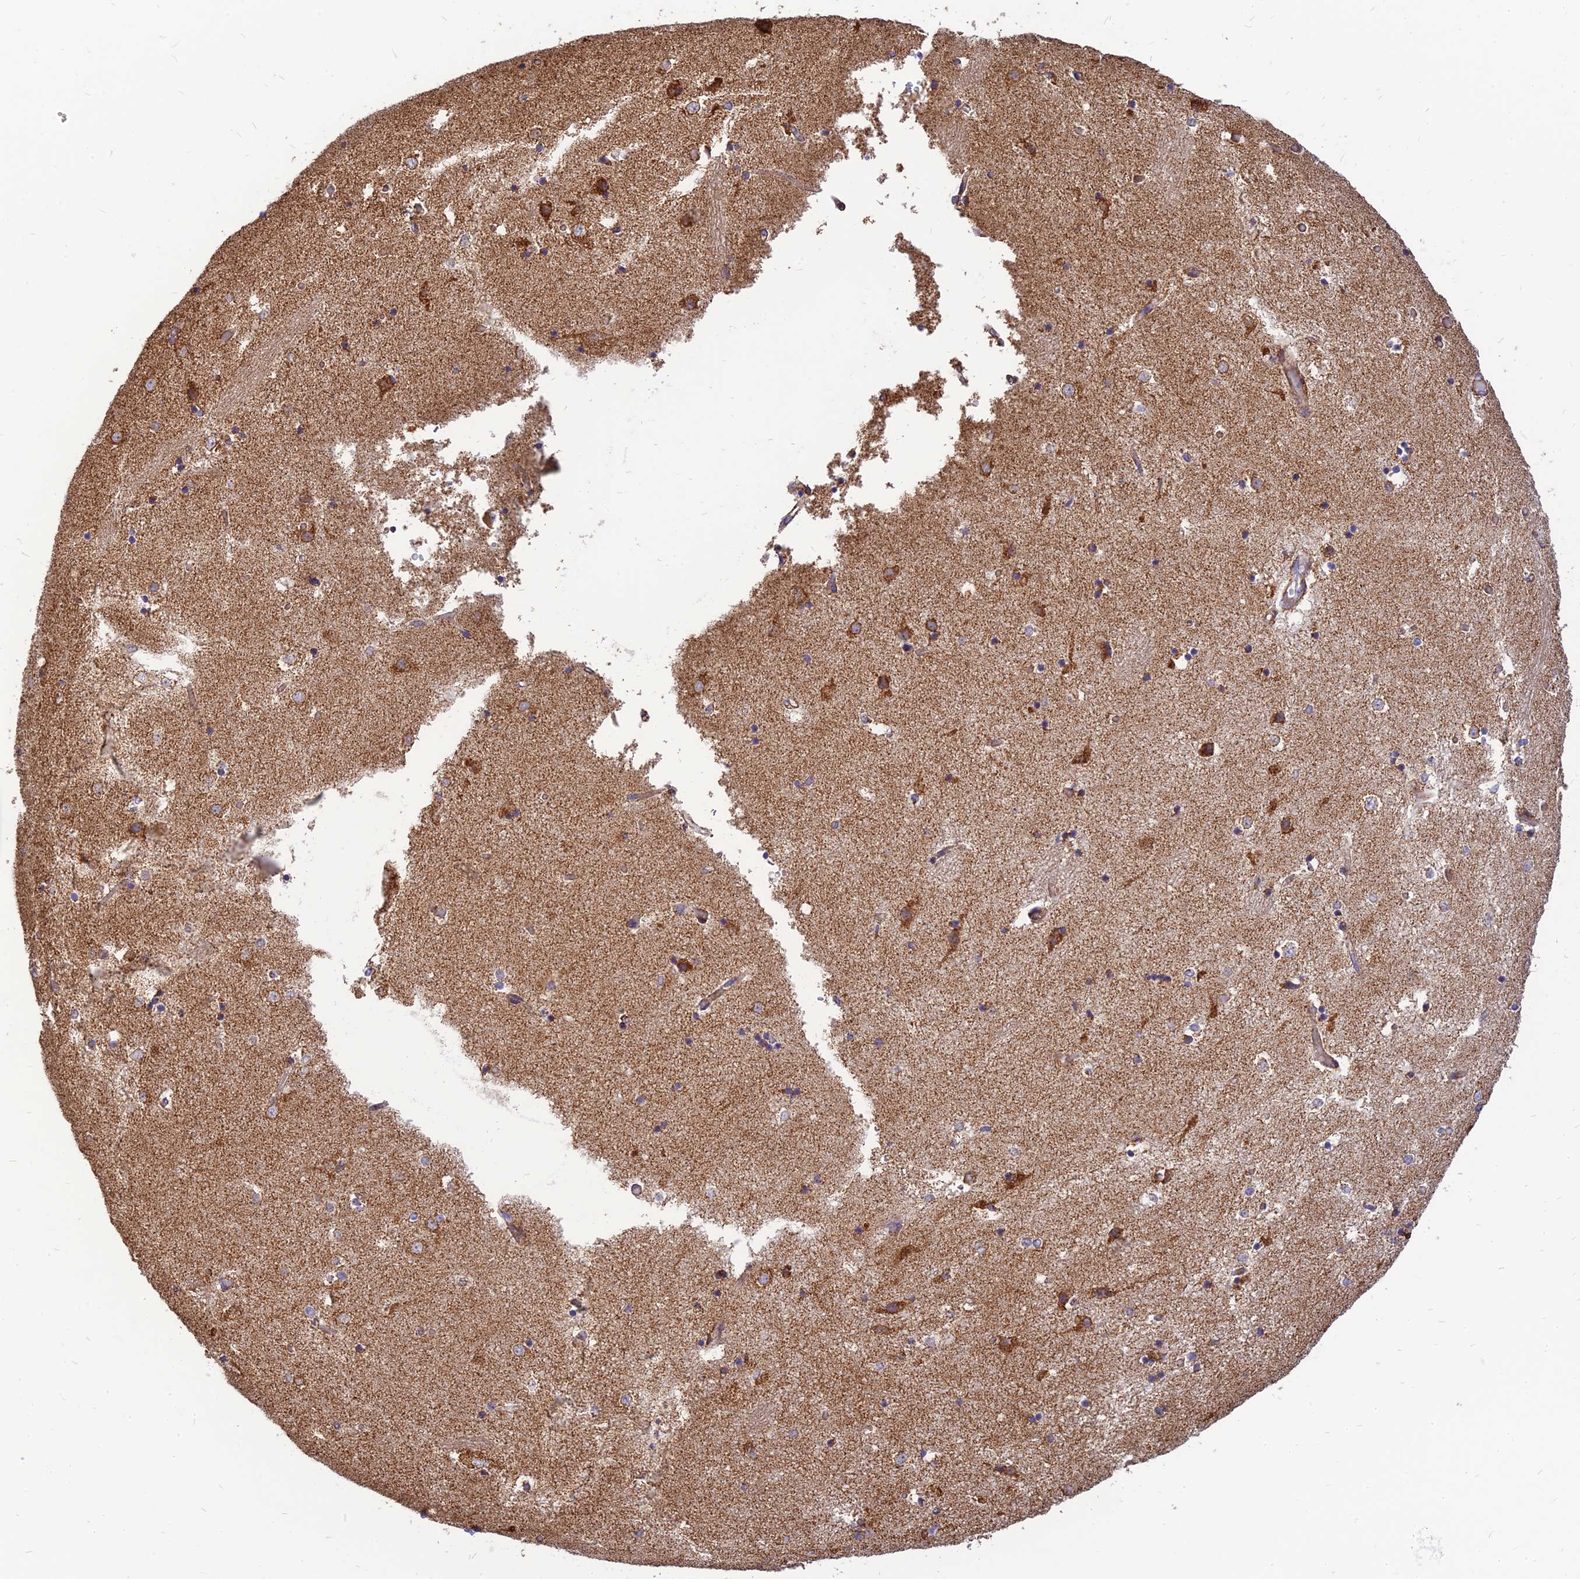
{"staining": {"intensity": "moderate", "quantity": "<25%", "location": "cytoplasmic/membranous"}, "tissue": "caudate", "cell_type": "Glial cells", "image_type": "normal", "snomed": [{"axis": "morphology", "description": "Normal tissue, NOS"}, {"axis": "topography", "description": "Lateral ventricle wall"}], "caption": "A brown stain highlights moderate cytoplasmic/membranous staining of a protein in glial cells of benign caudate. Immunohistochemistry (ihc) stains the protein of interest in brown and the nuclei are stained blue.", "gene": "THUMPD2", "patient": {"sex": "female", "age": 52}}